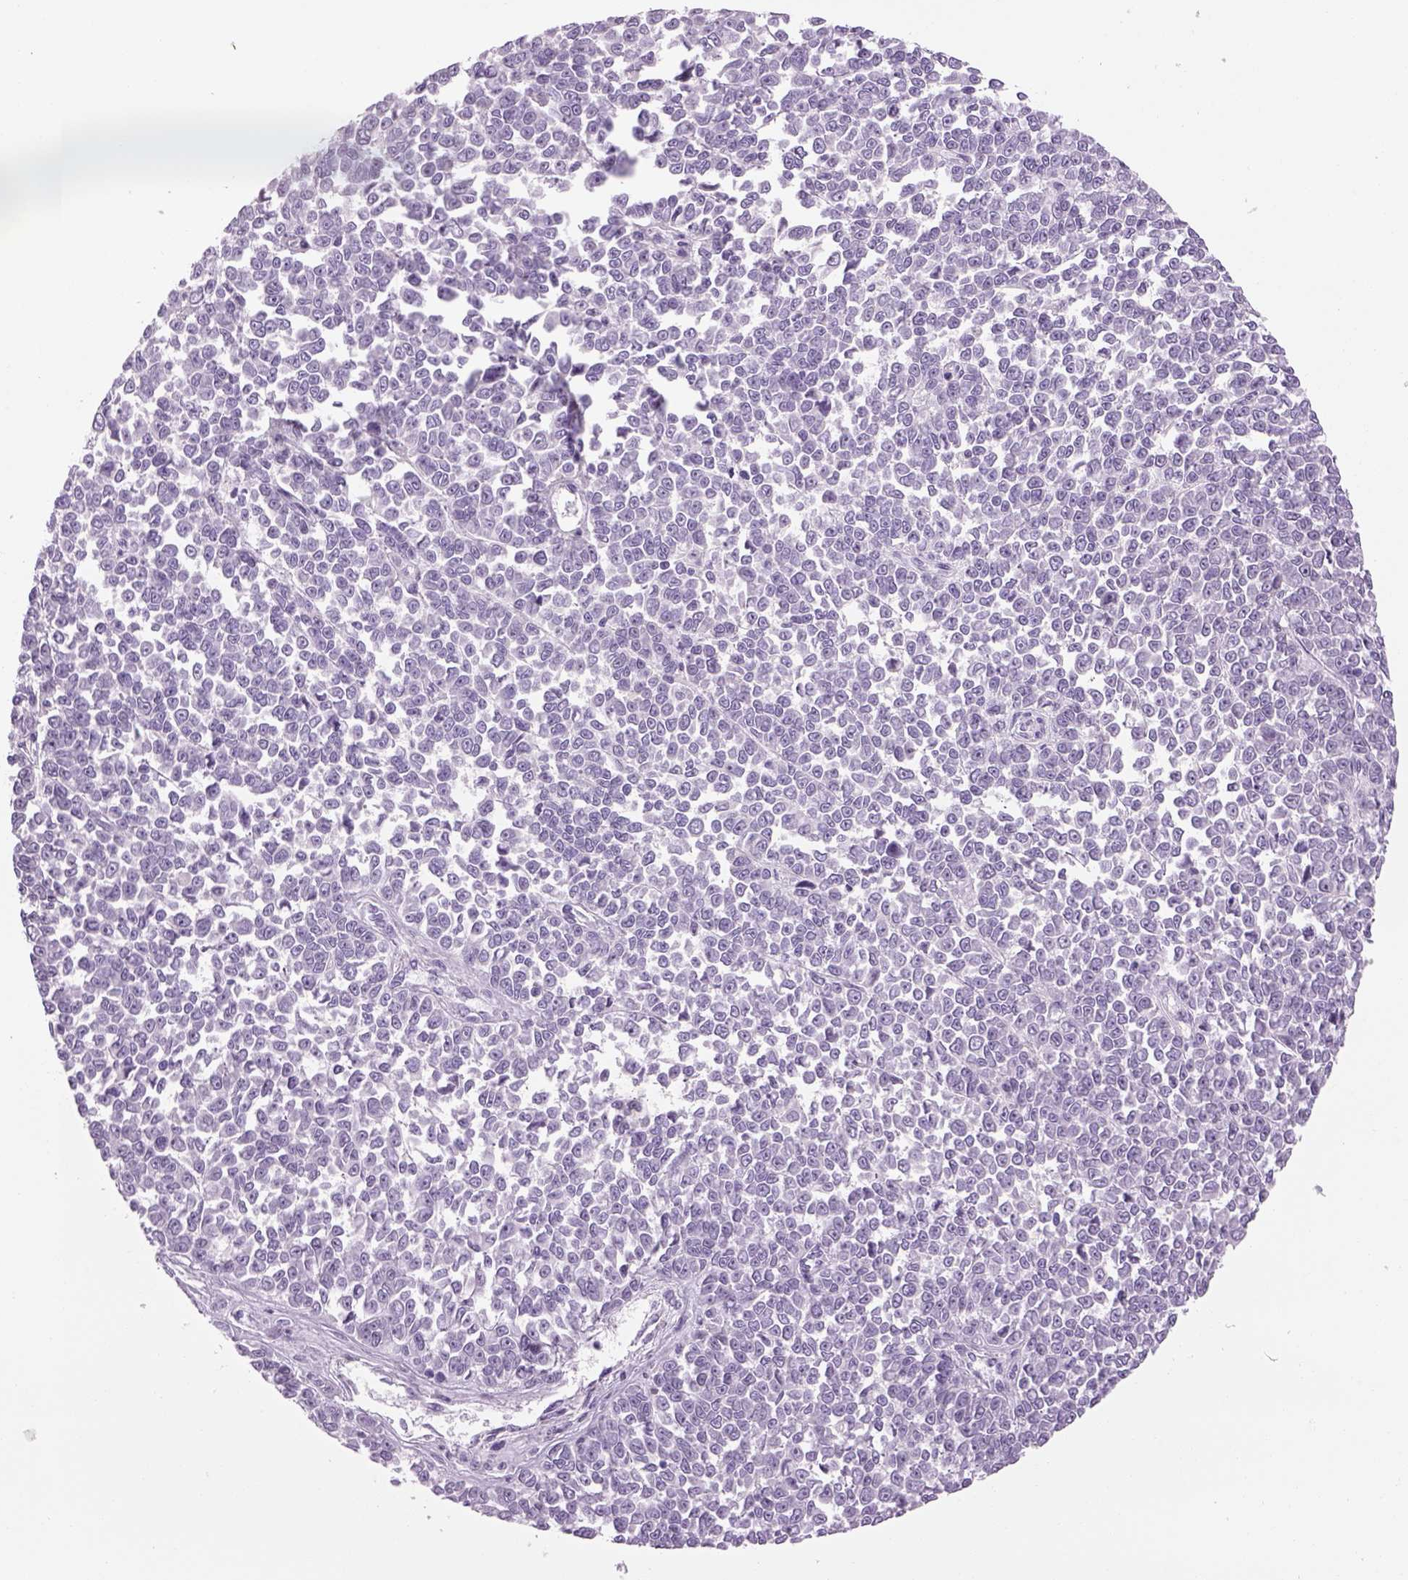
{"staining": {"intensity": "negative", "quantity": "none", "location": "none"}, "tissue": "melanoma", "cell_type": "Tumor cells", "image_type": "cancer", "snomed": [{"axis": "morphology", "description": "Malignant melanoma, NOS"}, {"axis": "topography", "description": "Skin"}], "caption": "Protein analysis of malignant melanoma demonstrates no significant expression in tumor cells.", "gene": "MDH1B", "patient": {"sex": "female", "age": 95}}